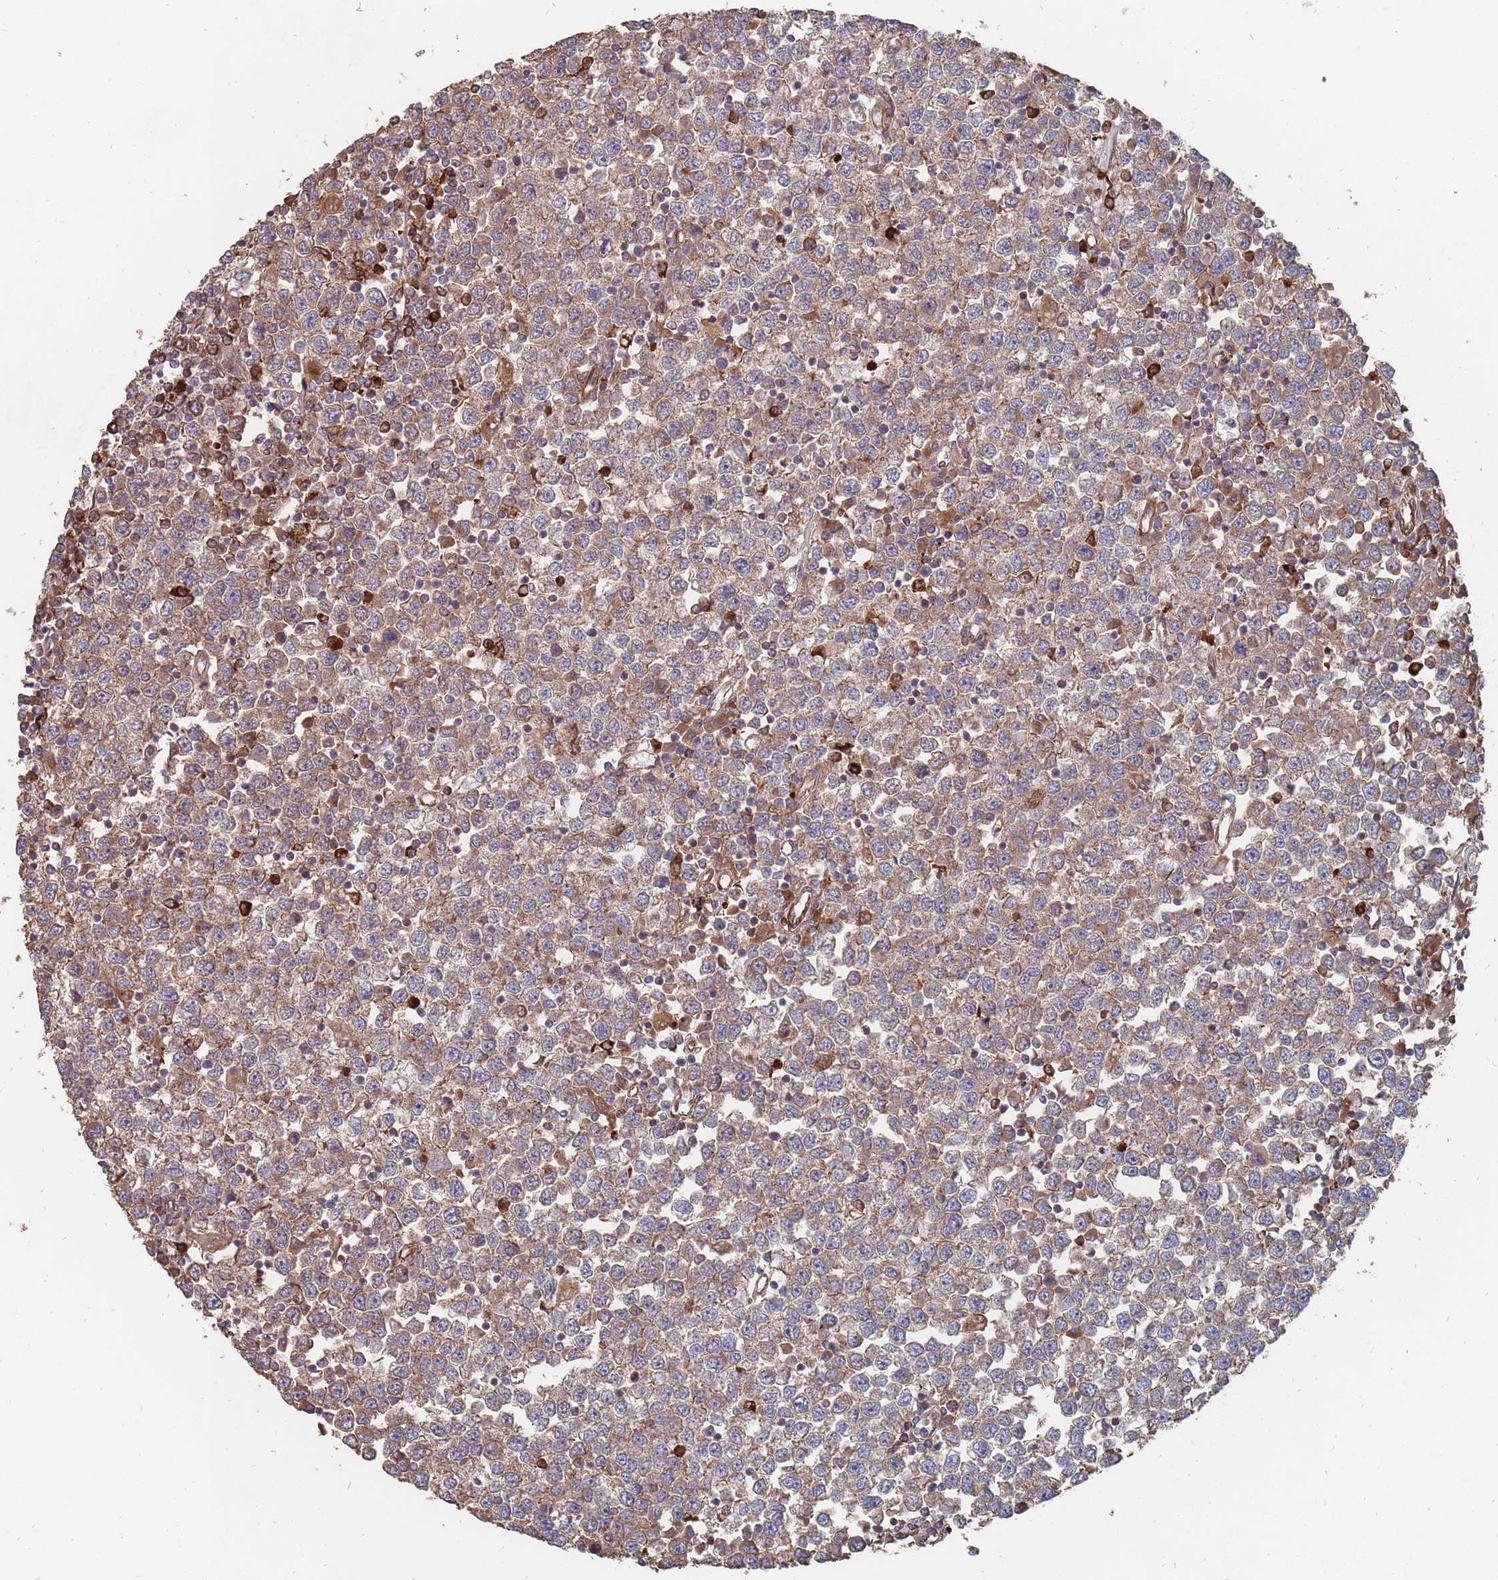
{"staining": {"intensity": "moderate", "quantity": ">75%", "location": "cytoplasmic/membranous"}, "tissue": "testis cancer", "cell_type": "Tumor cells", "image_type": "cancer", "snomed": [{"axis": "morphology", "description": "Seminoma, NOS"}, {"axis": "topography", "description": "Testis"}], "caption": "Immunohistochemistry (IHC) (DAB (3,3'-diaminobenzidine)) staining of testis cancer (seminoma) shows moderate cytoplasmic/membranous protein positivity in about >75% of tumor cells.", "gene": "THSD7B", "patient": {"sex": "male", "age": 65}}